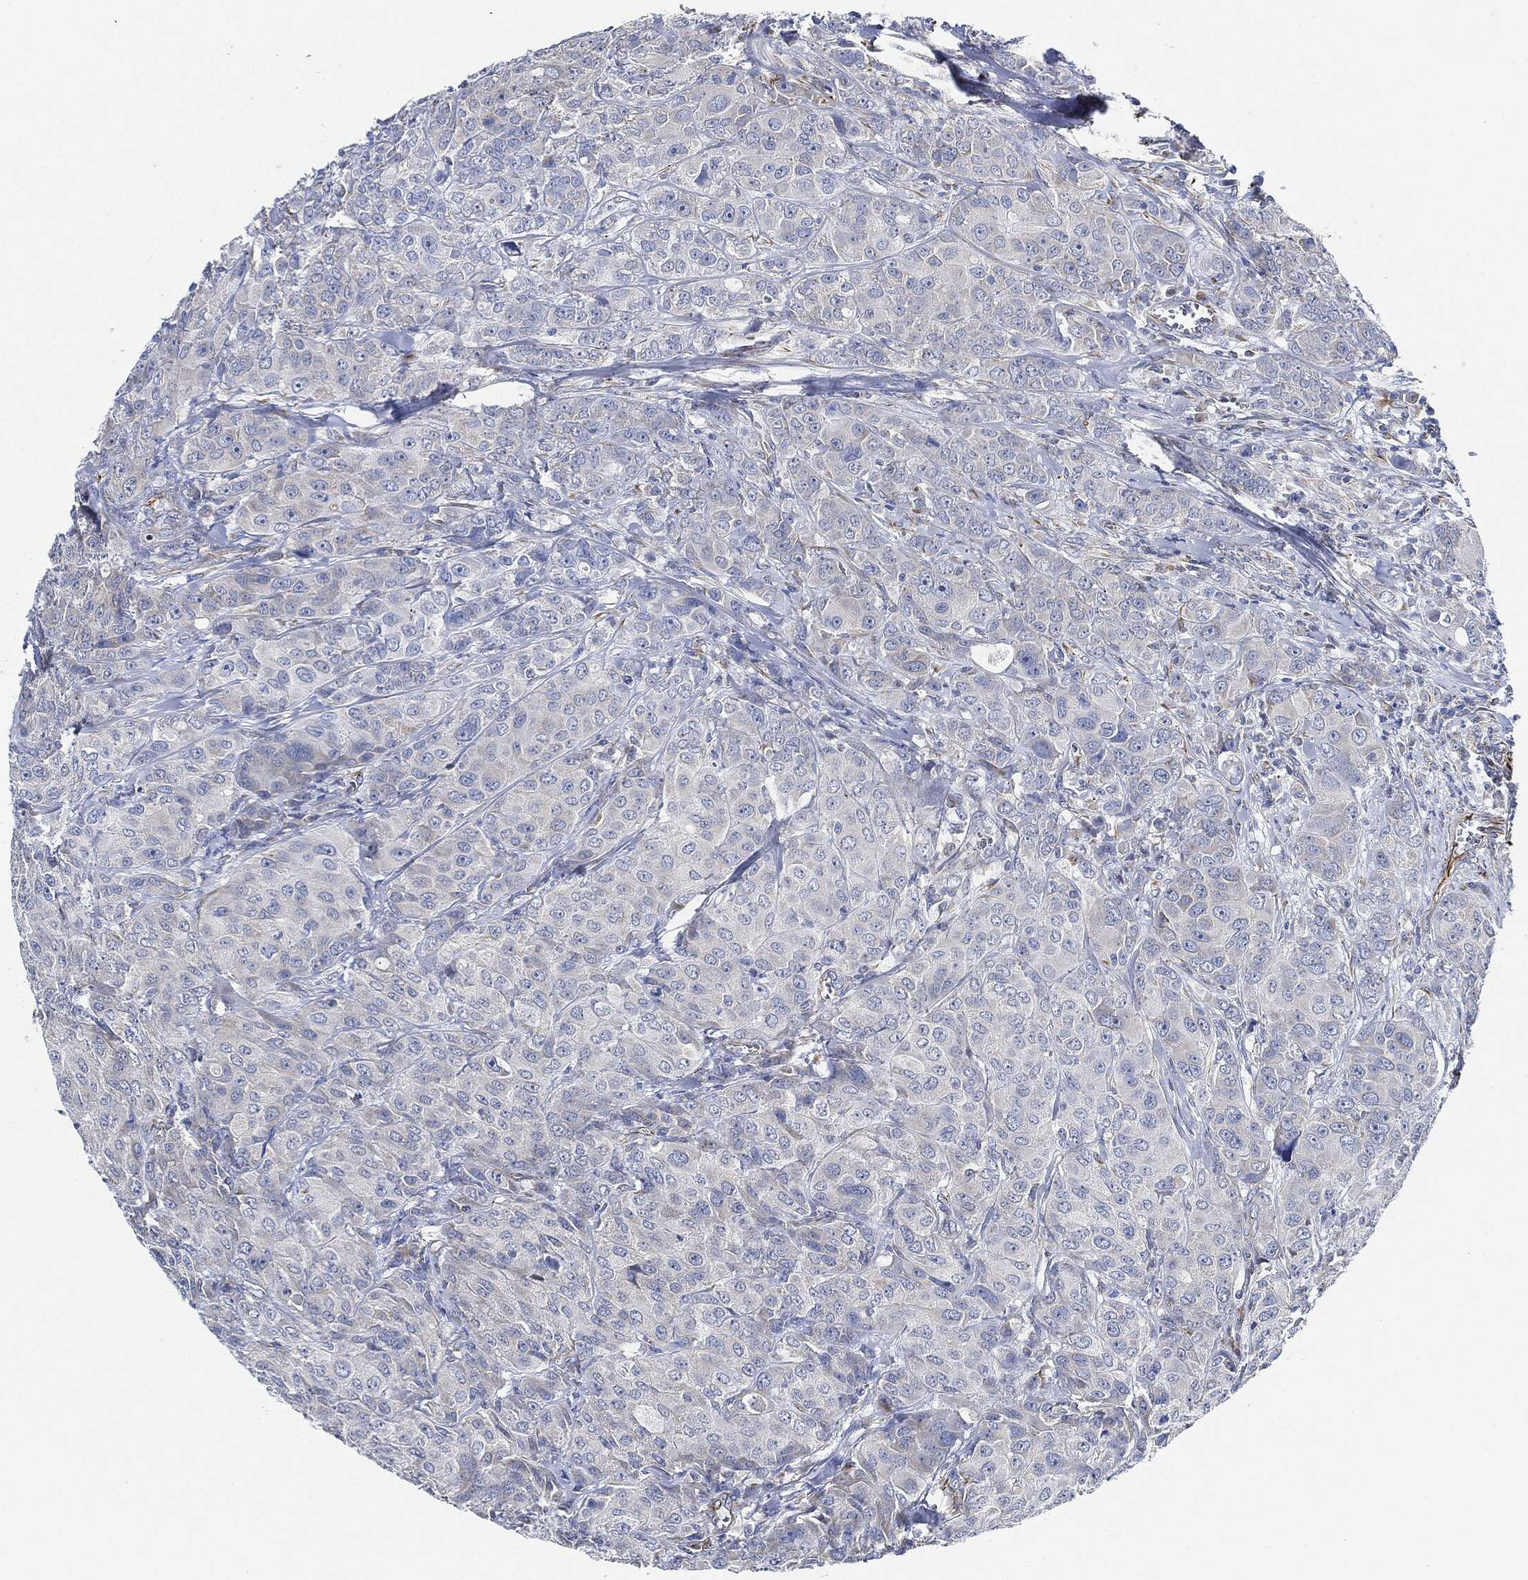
{"staining": {"intensity": "negative", "quantity": "none", "location": "none"}, "tissue": "breast cancer", "cell_type": "Tumor cells", "image_type": "cancer", "snomed": [{"axis": "morphology", "description": "Duct carcinoma"}, {"axis": "topography", "description": "Breast"}], "caption": "IHC of breast cancer (infiltrating ductal carcinoma) exhibits no positivity in tumor cells.", "gene": "THSD1", "patient": {"sex": "female", "age": 43}}